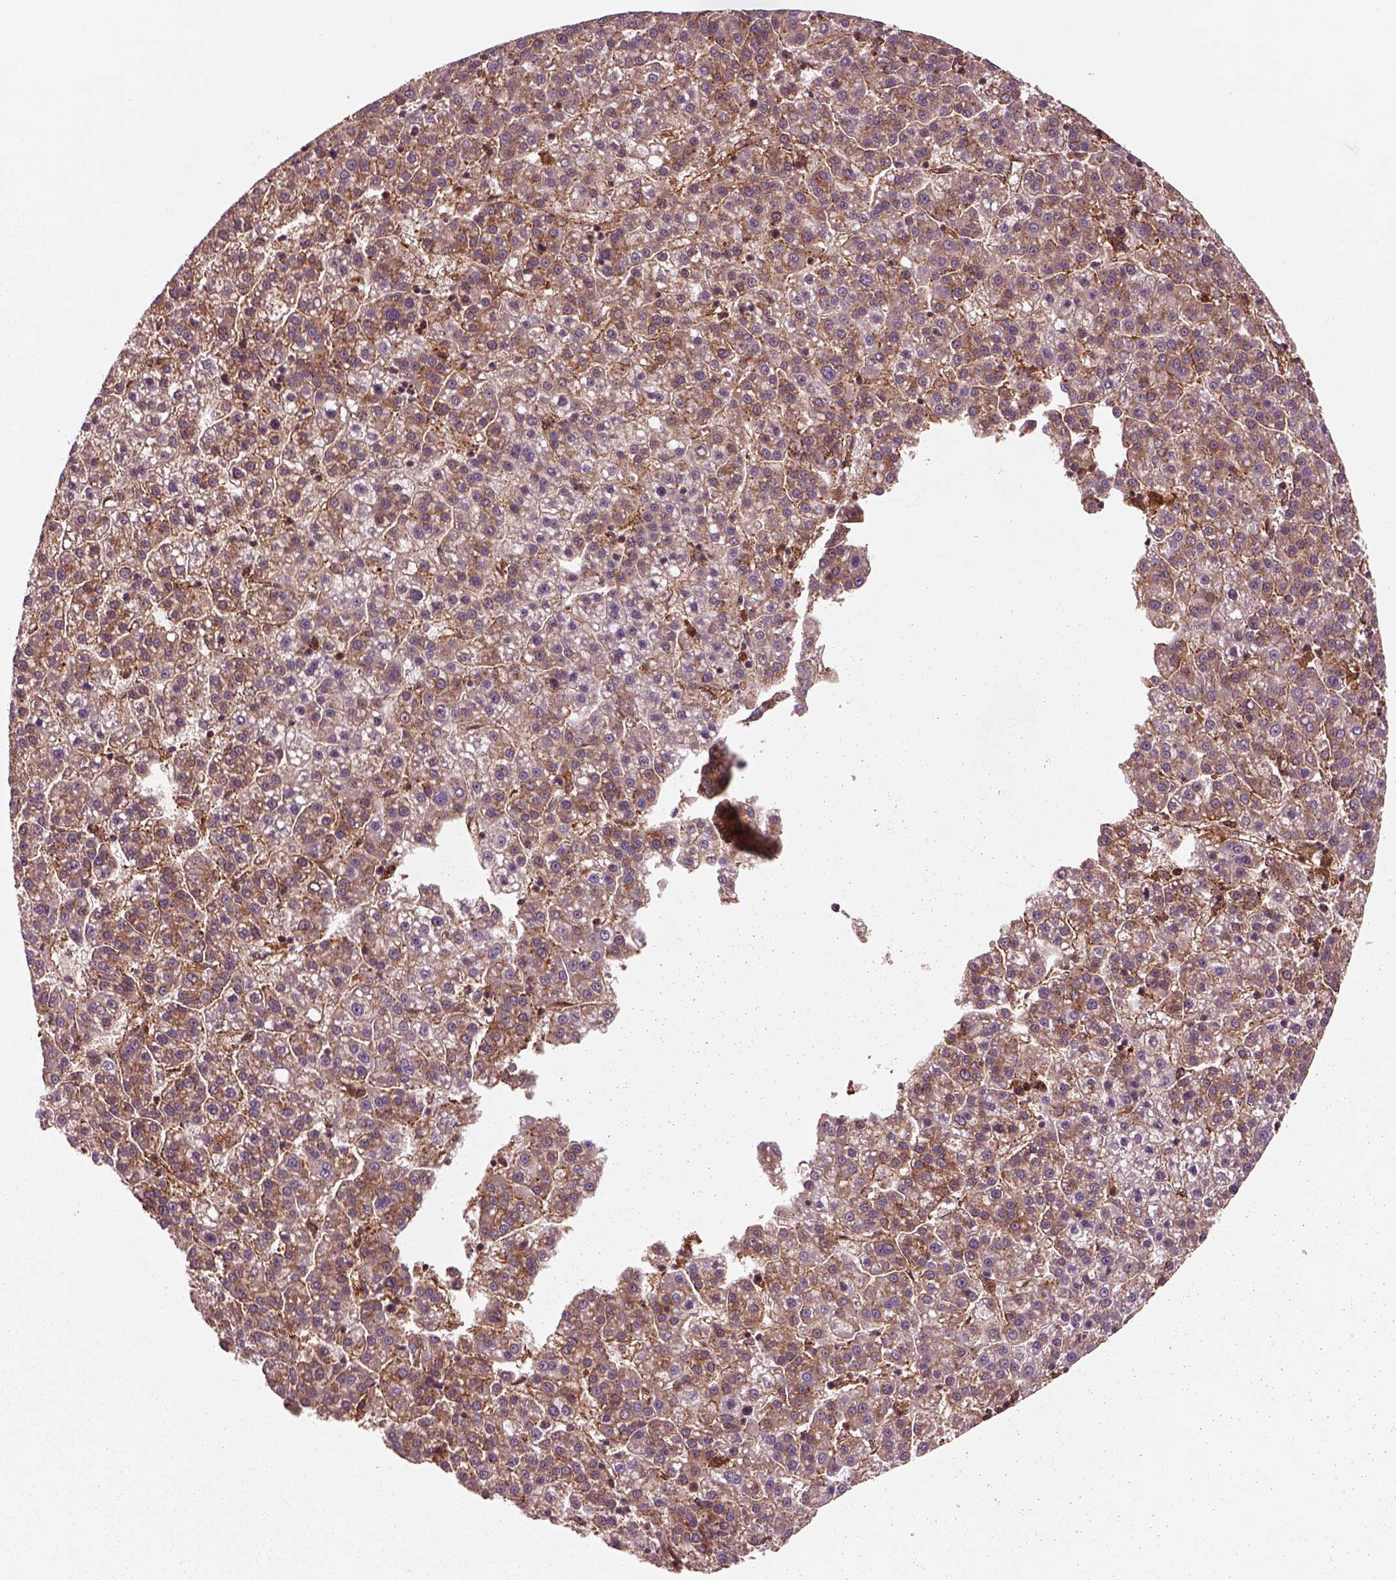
{"staining": {"intensity": "moderate", "quantity": "<25%", "location": "cytoplasmic/membranous"}, "tissue": "liver cancer", "cell_type": "Tumor cells", "image_type": "cancer", "snomed": [{"axis": "morphology", "description": "Carcinoma, Hepatocellular, NOS"}, {"axis": "topography", "description": "Liver"}], "caption": "Liver hepatocellular carcinoma stained for a protein exhibits moderate cytoplasmic/membranous positivity in tumor cells.", "gene": "WASHC2A", "patient": {"sex": "female", "age": 58}}